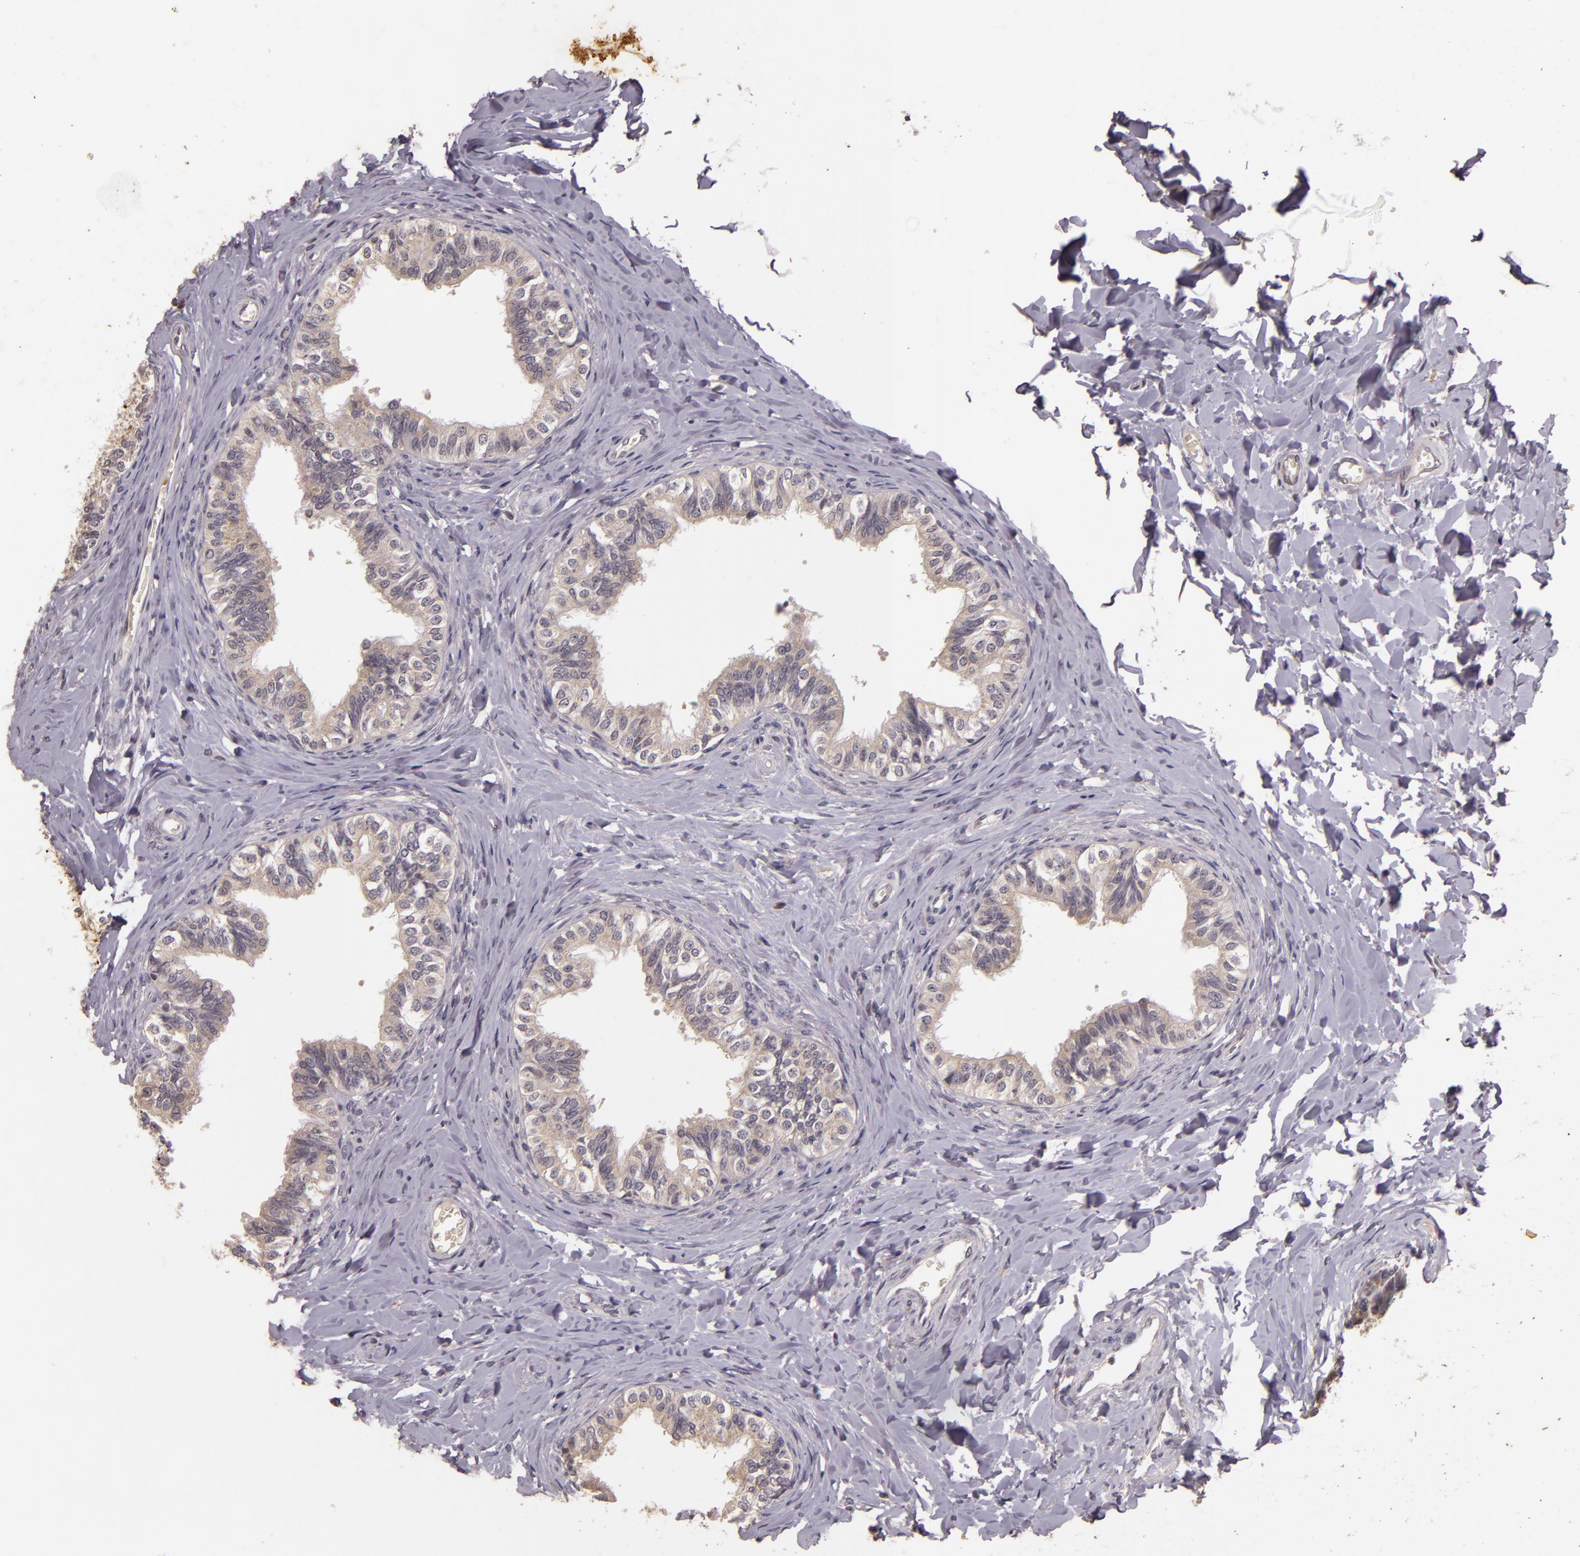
{"staining": {"intensity": "negative", "quantity": "none", "location": "none"}, "tissue": "epididymis", "cell_type": "Glandular cells", "image_type": "normal", "snomed": [{"axis": "morphology", "description": "Normal tissue, NOS"}, {"axis": "topography", "description": "Soft tissue"}, {"axis": "topography", "description": "Epididymis"}], "caption": "Histopathology image shows no significant protein staining in glandular cells of unremarkable epididymis. (DAB immunohistochemistry (IHC) with hematoxylin counter stain).", "gene": "TFF1", "patient": {"sex": "male", "age": 26}}